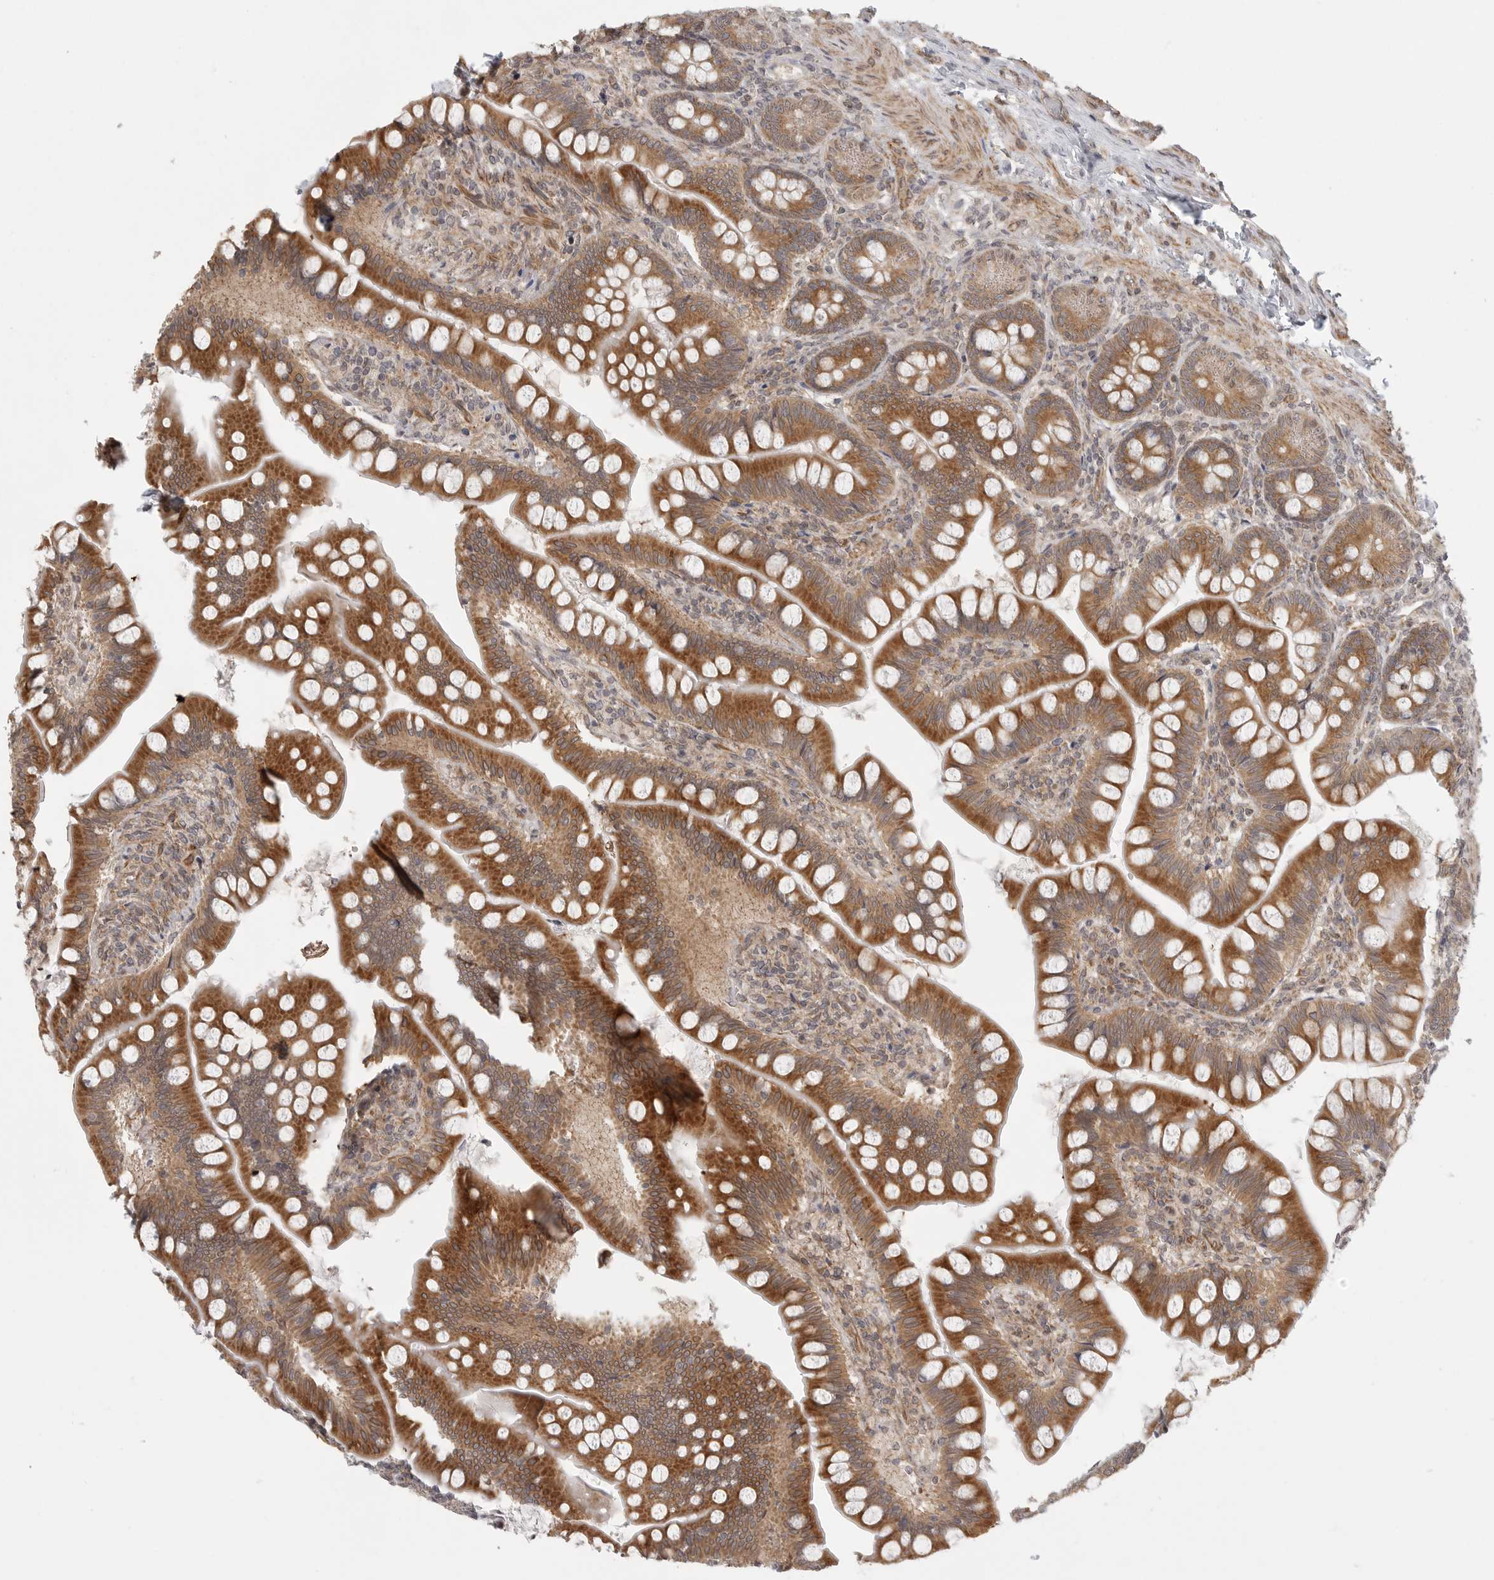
{"staining": {"intensity": "moderate", "quantity": ">75%", "location": "cytoplasmic/membranous"}, "tissue": "small intestine", "cell_type": "Glandular cells", "image_type": "normal", "snomed": [{"axis": "morphology", "description": "Normal tissue, NOS"}, {"axis": "topography", "description": "Small intestine"}], "caption": "An immunohistochemistry (IHC) image of normal tissue is shown. Protein staining in brown shows moderate cytoplasmic/membranous positivity in small intestine within glandular cells.", "gene": "CERS2", "patient": {"sex": "male", "age": 7}}